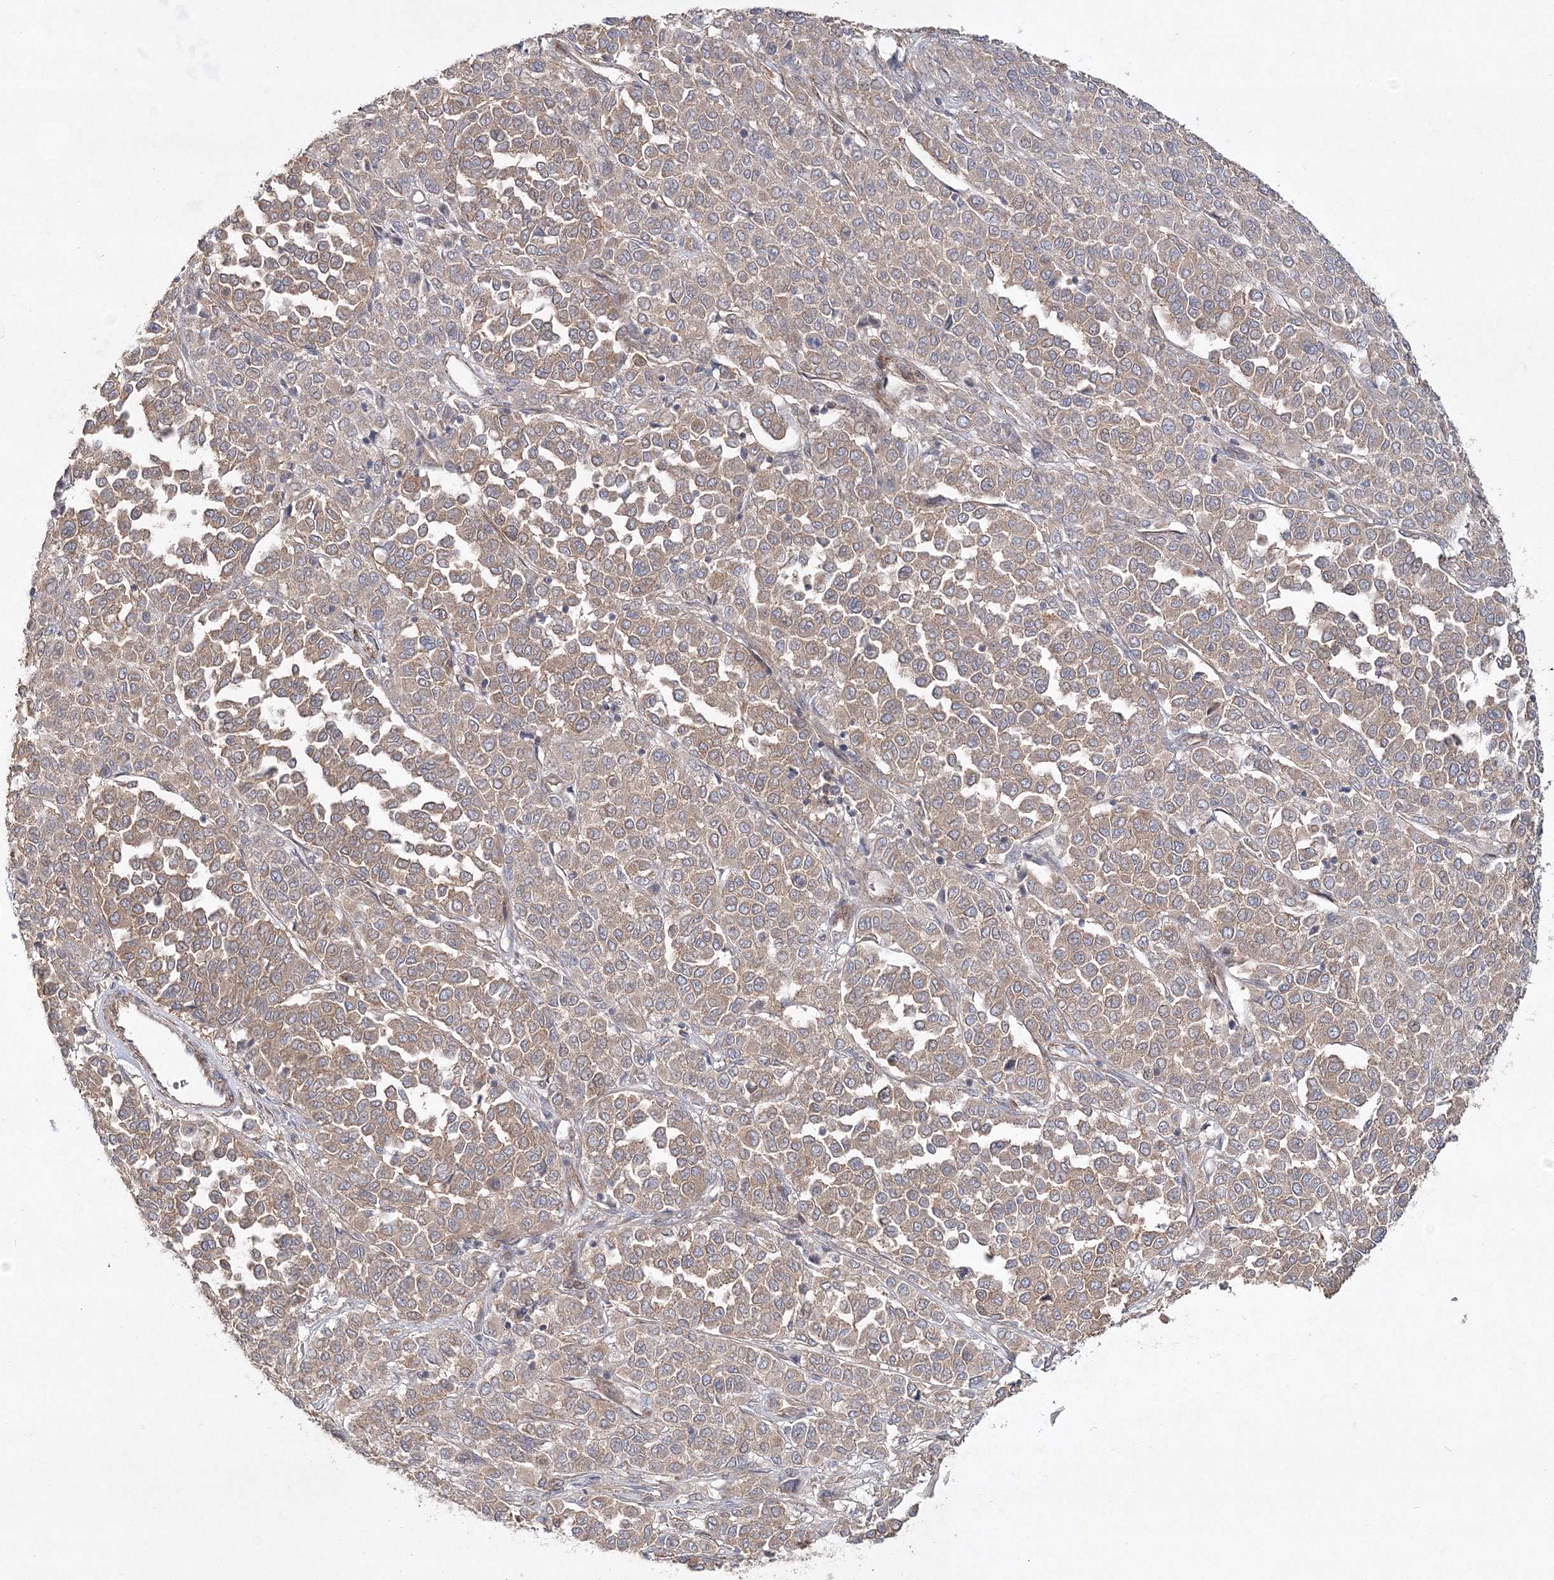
{"staining": {"intensity": "weak", "quantity": ">75%", "location": "cytoplasmic/membranous"}, "tissue": "melanoma", "cell_type": "Tumor cells", "image_type": "cancer", "snomed": [{"axis": "morphology", "description": "Malignant melanoma, Metastatic site"}, {"axis": "topography", "description": "Pancreas"}], "caption": "Immunohistochemistry (DAB) staining of malignant melanoma (metastatic site) displays weak cytoplasmic/membranous protein positivity in about >75% of tumor cells.", "gene": "ZSWIM6", "patient": {"sex": "female", "age": 30}}